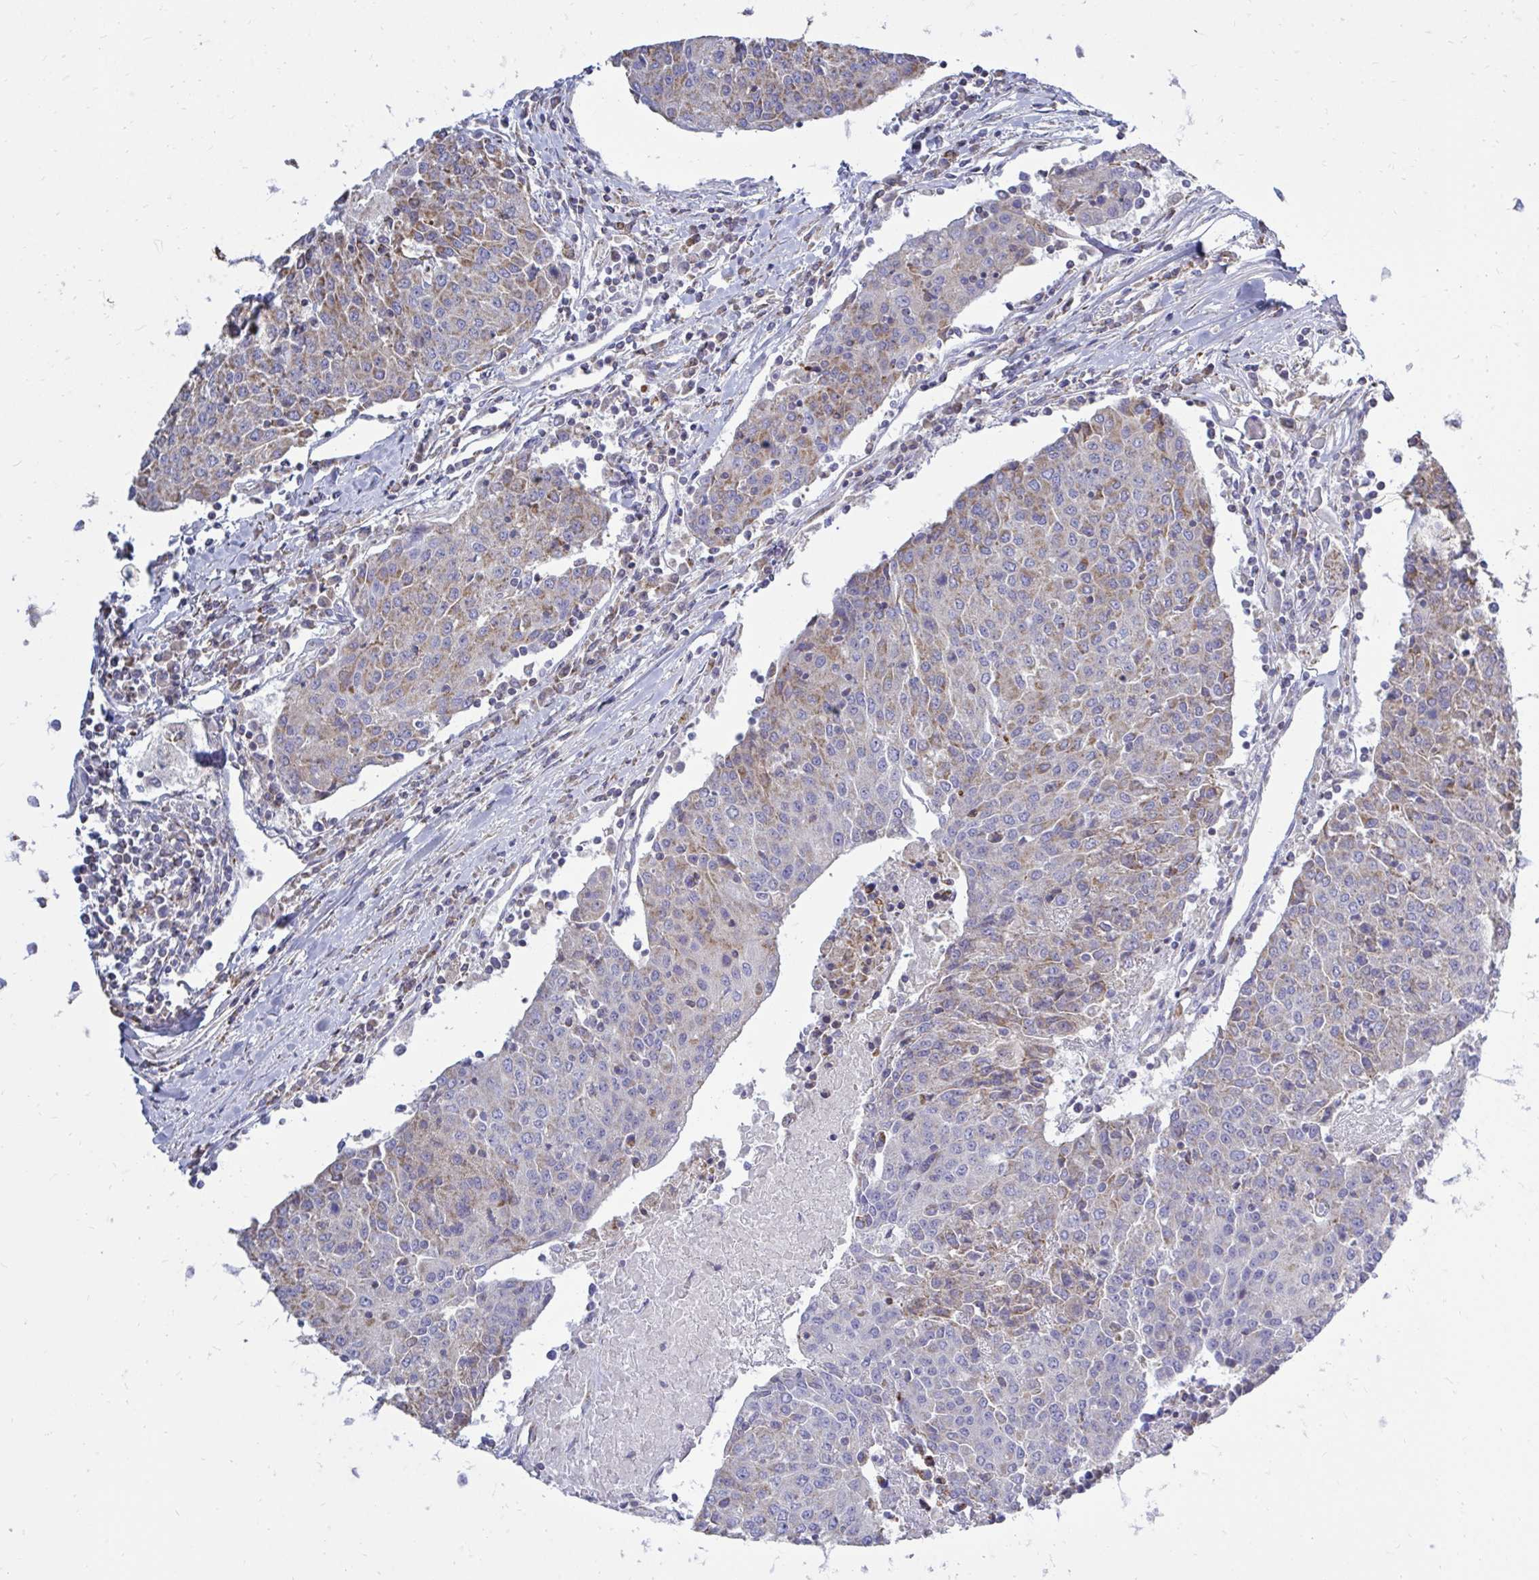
{"staining": {"intensity": "weak", "quantity": "25%-75%", "location": "cytoplasmic/membranous"}, "tissue": "urothelial cancer", "cell_type": "Tumor cells", "image_type": "cancer", "snomed": [{"axis": "morphology", "description": "Urothelial carcinoma, High grade"}, {"axis": "topography", "description": "Urinary bladder"}], "caption": "DAB (3,3'-diaminobenzidine) immunohistochemical staining of human urothelial cancer displays weak cytoplasmic/membranous protein expression in approximately 25%-75% of tumor cells. (DAB (3,3'-diaminobenzidine) IHC, brown staining for protein, blue staining for nuclei).", "gene": "OR10R2", "patient": {"sex": "female", "age": 85}}